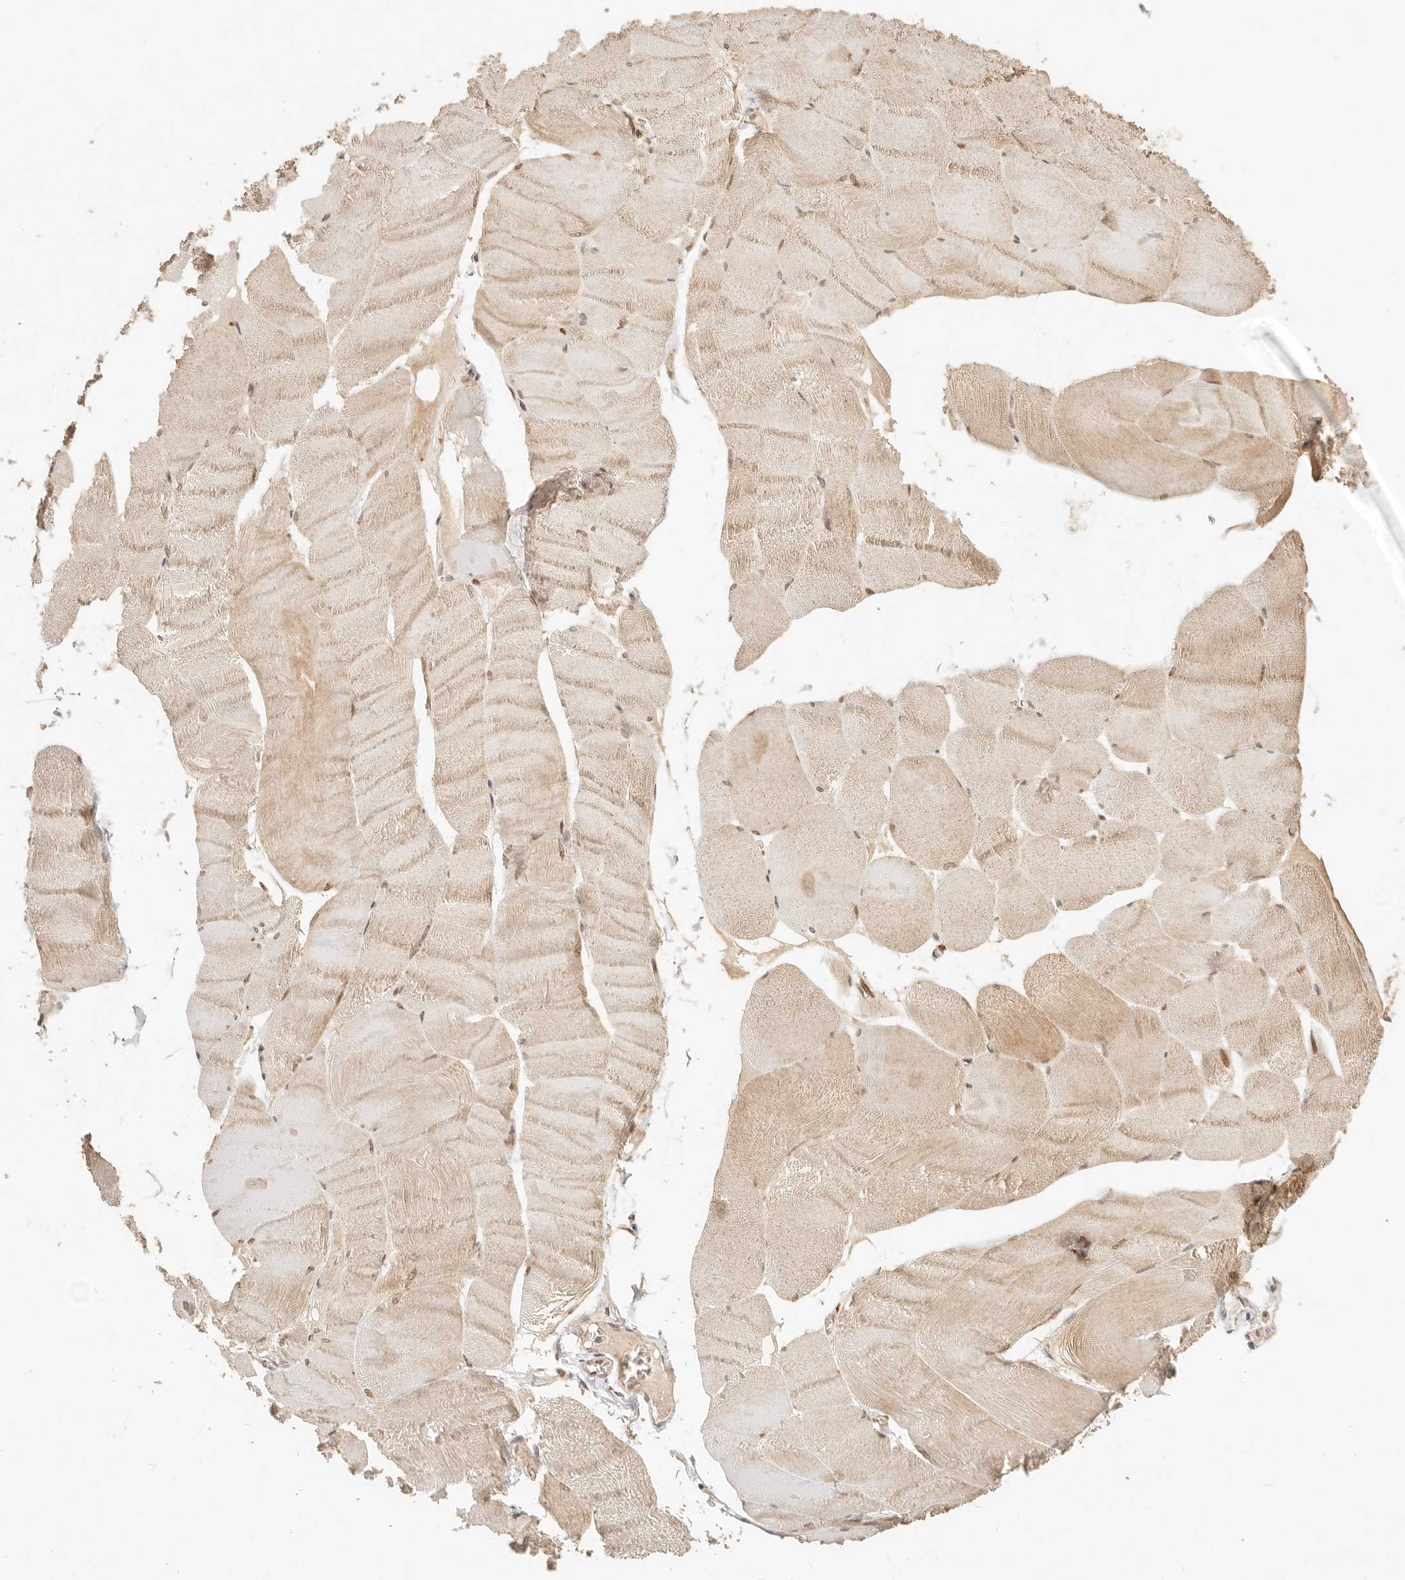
{"staining": {"intensity": "weak", "quantity": ">75%", "location": "cytoplasmic/membranous,nuclear"}, "tissue": "skeletal muscle", "cell_type": "Myocytes", "image_type": "normal", "snomed": [{"axis": "morphology", "description": "Normal tissue, NOS"}, {"axis": "morphology", "description": "Basal cell carcinoma"}, {"axis": "topography", "description": "Skeletal muscle"}], "caption": "Brown immunohistochemical staining in normal human skeletal muscle displays weak cytoplasmic/membranous,nuclear staining in approximately >75% of myocytes.", "gene": "TIMM17A", "patient": {"sex": "female", "age": 64}}